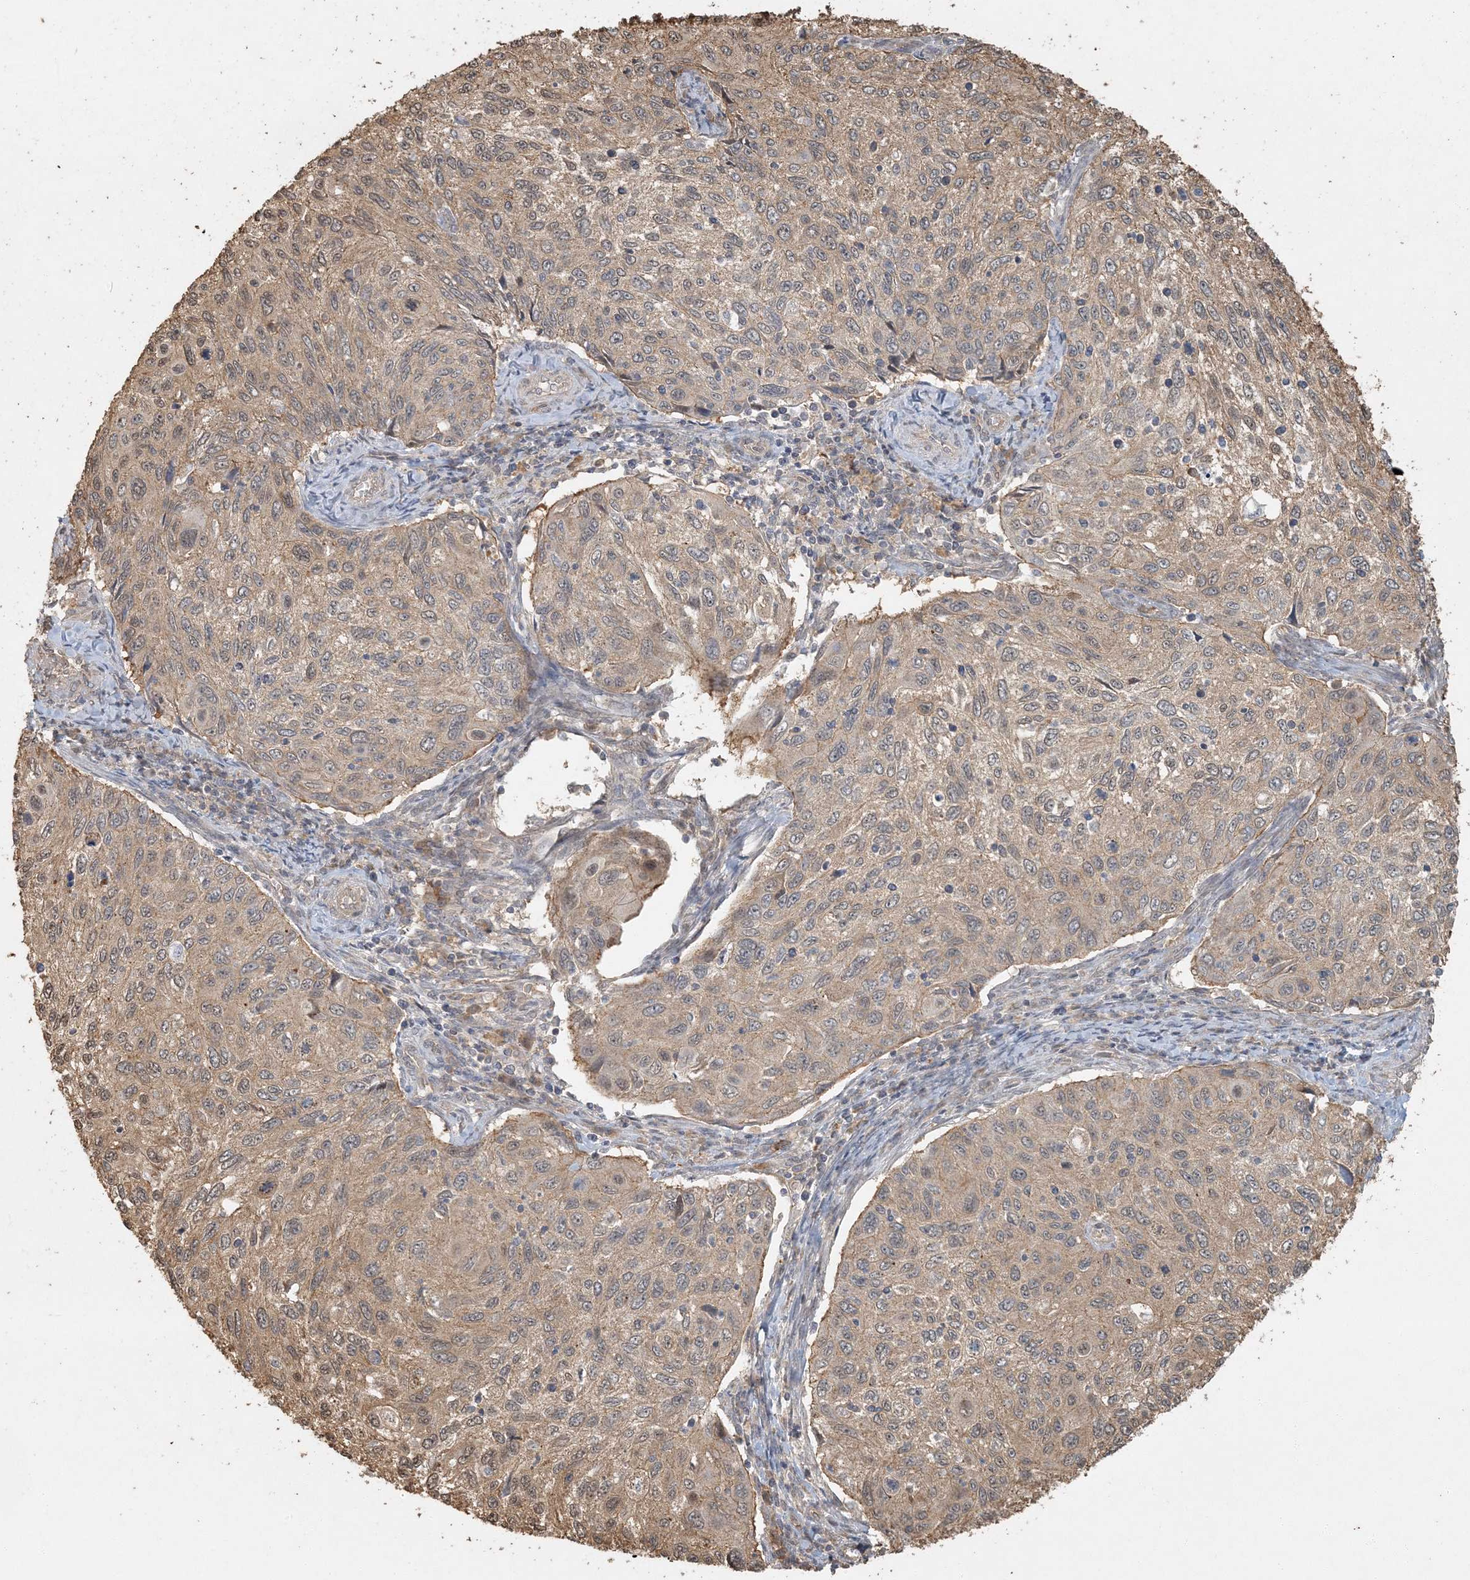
{"staining": {"intensity": "weak", "quantity": ">75%", "location": "cytoplasmic/membranous,nuclear"}, "tissue": "cervical cancer", "cell_type": "Tumor cells", "image_type": "cancer", "snomed": [{"axis": "morphology", "description": "Squamous cell carcinoma, NOS"}, {"axis": "topography", "description": "Cervix"}], "caption": "Immunohistochemical staining of human squamous cell carcinoma (cervical) shows low levels of weak cytoplasmic/membranous and nuclear protein expression in approximately >75% of tumor cells.", "gene": "AK9", "patient": {"sex": "female", "age": 70}}